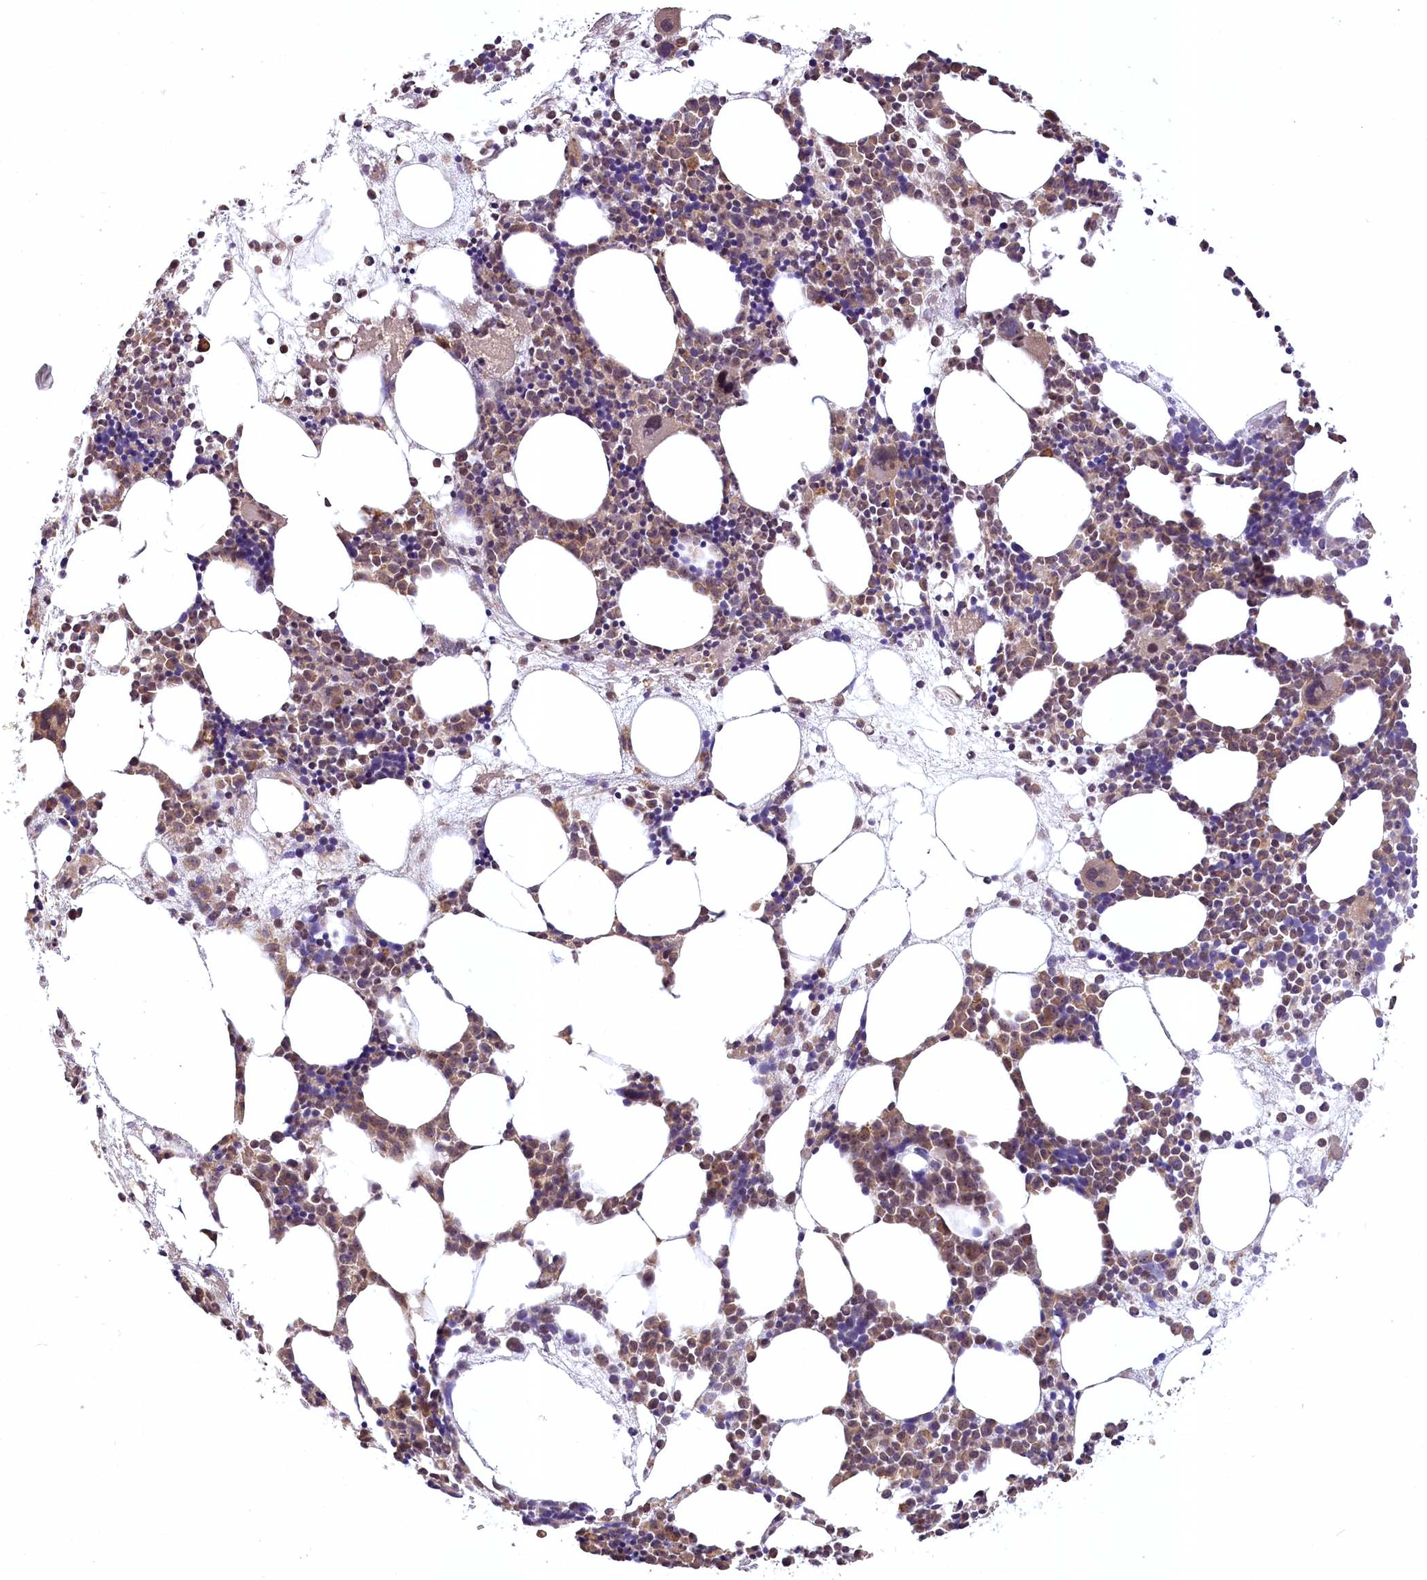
{"staining": {"intensity": "negative", "quantity": "none", "location": "none"}, "tissue": "bone marrow", "cell_type": "Hematopoietic cells", "image_type": "normal", "snomed": [{"axis": "morphology", "description": "Normal tissue, NOS"}, {"axis": "topography", "description": "Bone marrow"}], "caption": "An IHC photomicrograph of unremarkable bone marrow is shown. There is no staining in hematopoietic cells of bone marrow. The staining was performed using DAB (3,3'-diaminobenzidine) to visualize the protein expression in brown, while the nuclei were stained in blue with hematoxylin (Magnification: 20x).", "gene": "SERGEF", "patient": {"sex": "female", "age": 89}}